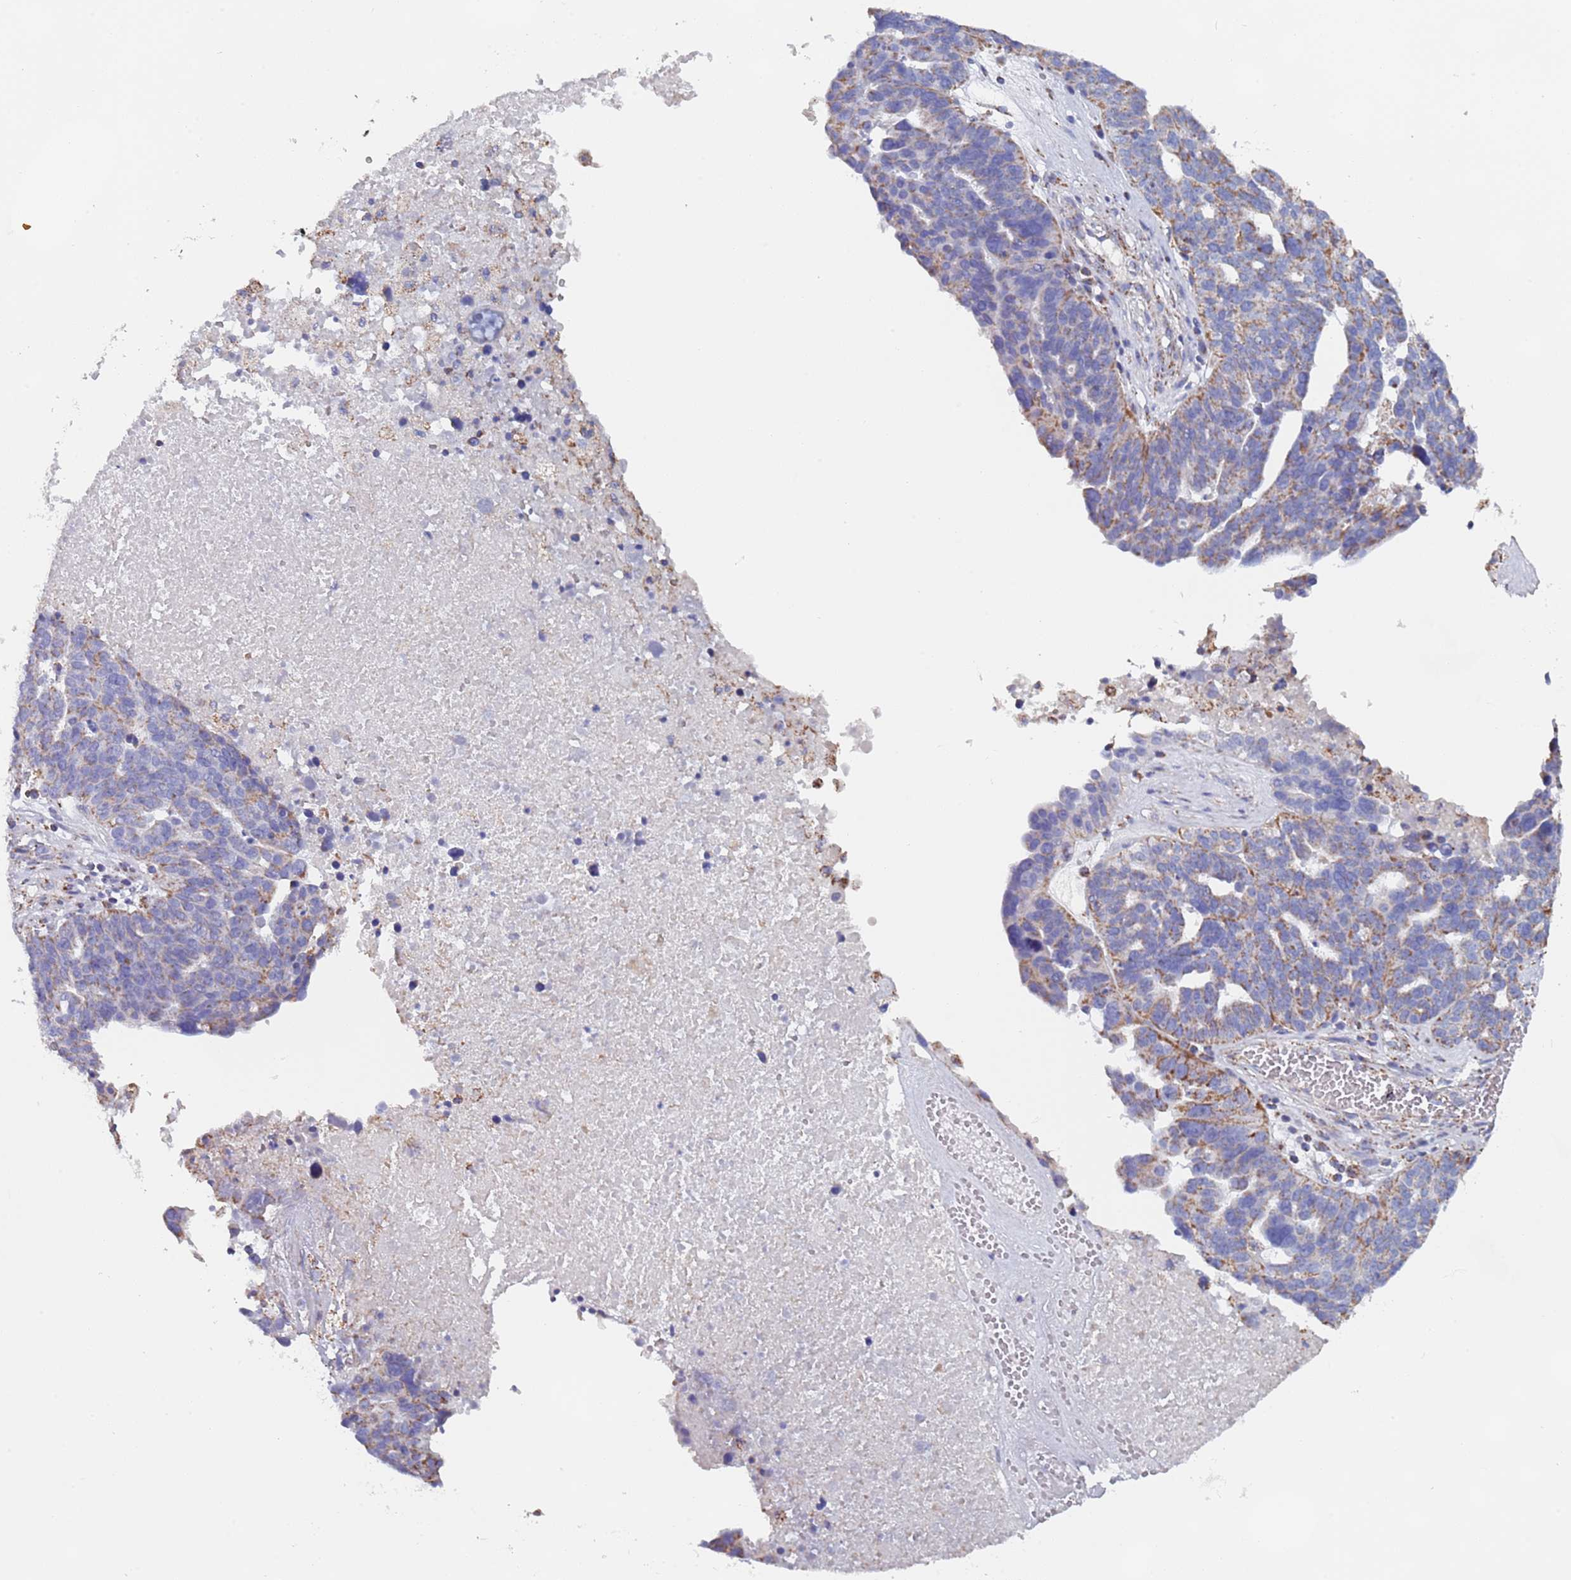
{"staining": {"intensity": "moderate", "quantity": "<25%", "location": "cytoplasmic/membranous"}, "tissue": "ovarian cancer", "cell_type": "Tumor cells", "image_type": "cancer", "snomed": [{"axis": "morphology", "description": "Cystadenocarcinoma, serous, NOS"}, {"axis": "topography", "description": "Ovary"}], "caption": "Human serous cystadenocarcinoma (ovarian) stained with a brown dye demonstrates moderate cytoplasmic/membranous positive staining in approximately <25% of tumor cells.", "gene": "PGP", "patient": {"sex": "female", "age": 59}}